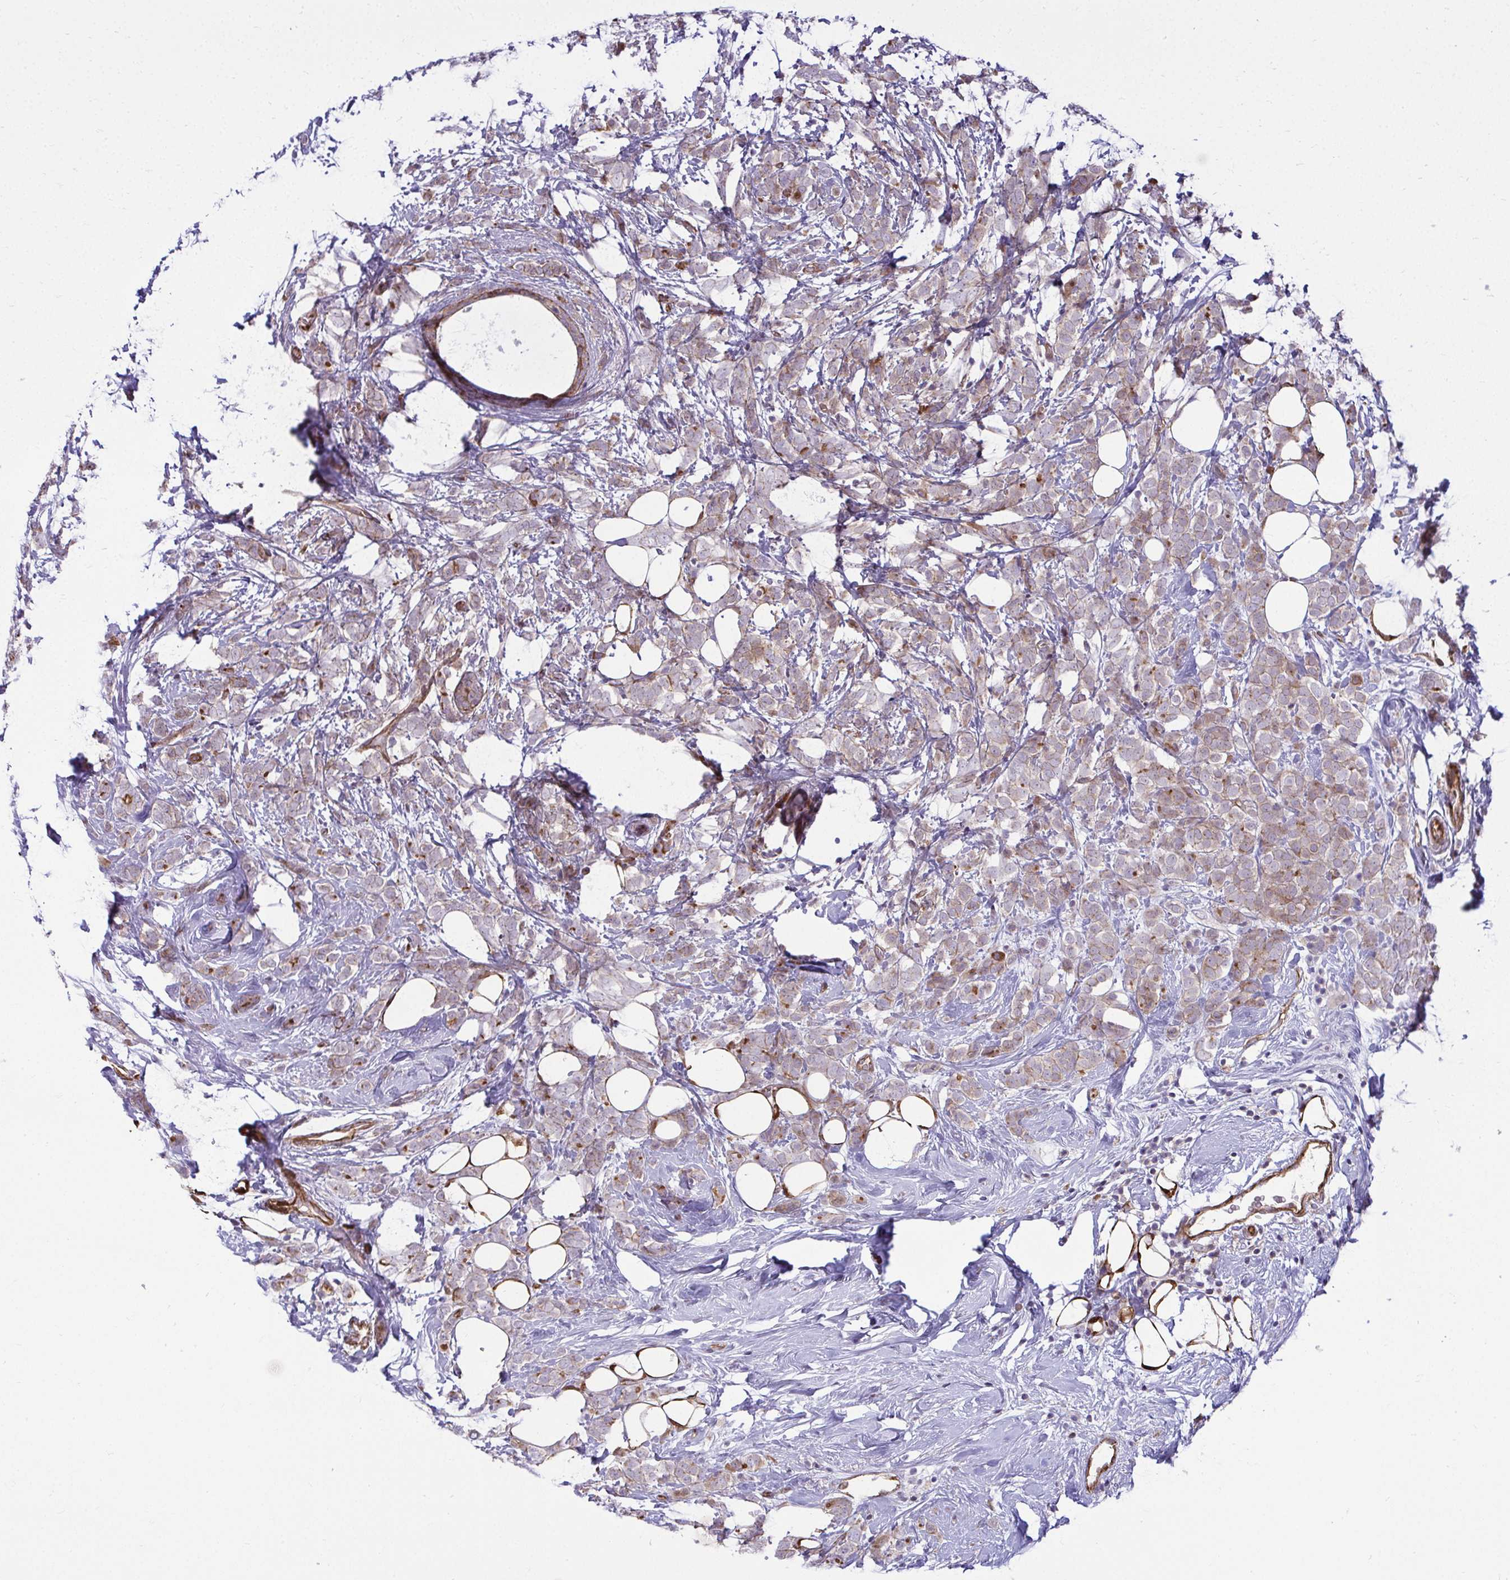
{"staining": {"intensity": "weak", "quantity": "25%-75%", "location": "cytoplasmic/membranous"}, "tissue": "breast cancer", "cell_type": "Tumor cells", "image_type": "cancer", "snomed": [{"axis": "morphology", "description": "Lobular carcinoma"}, {"axis": "topography", "description": "Breast"}], "caption": "Lobular carcinoma (breast) stained with a brown dye exhibits weak cytoplasmic/membranous positive staining in about 25%-75% of tumor cells.", "gene": "ZSCAN9", "patient": {"sex": "female", "age": 49}}